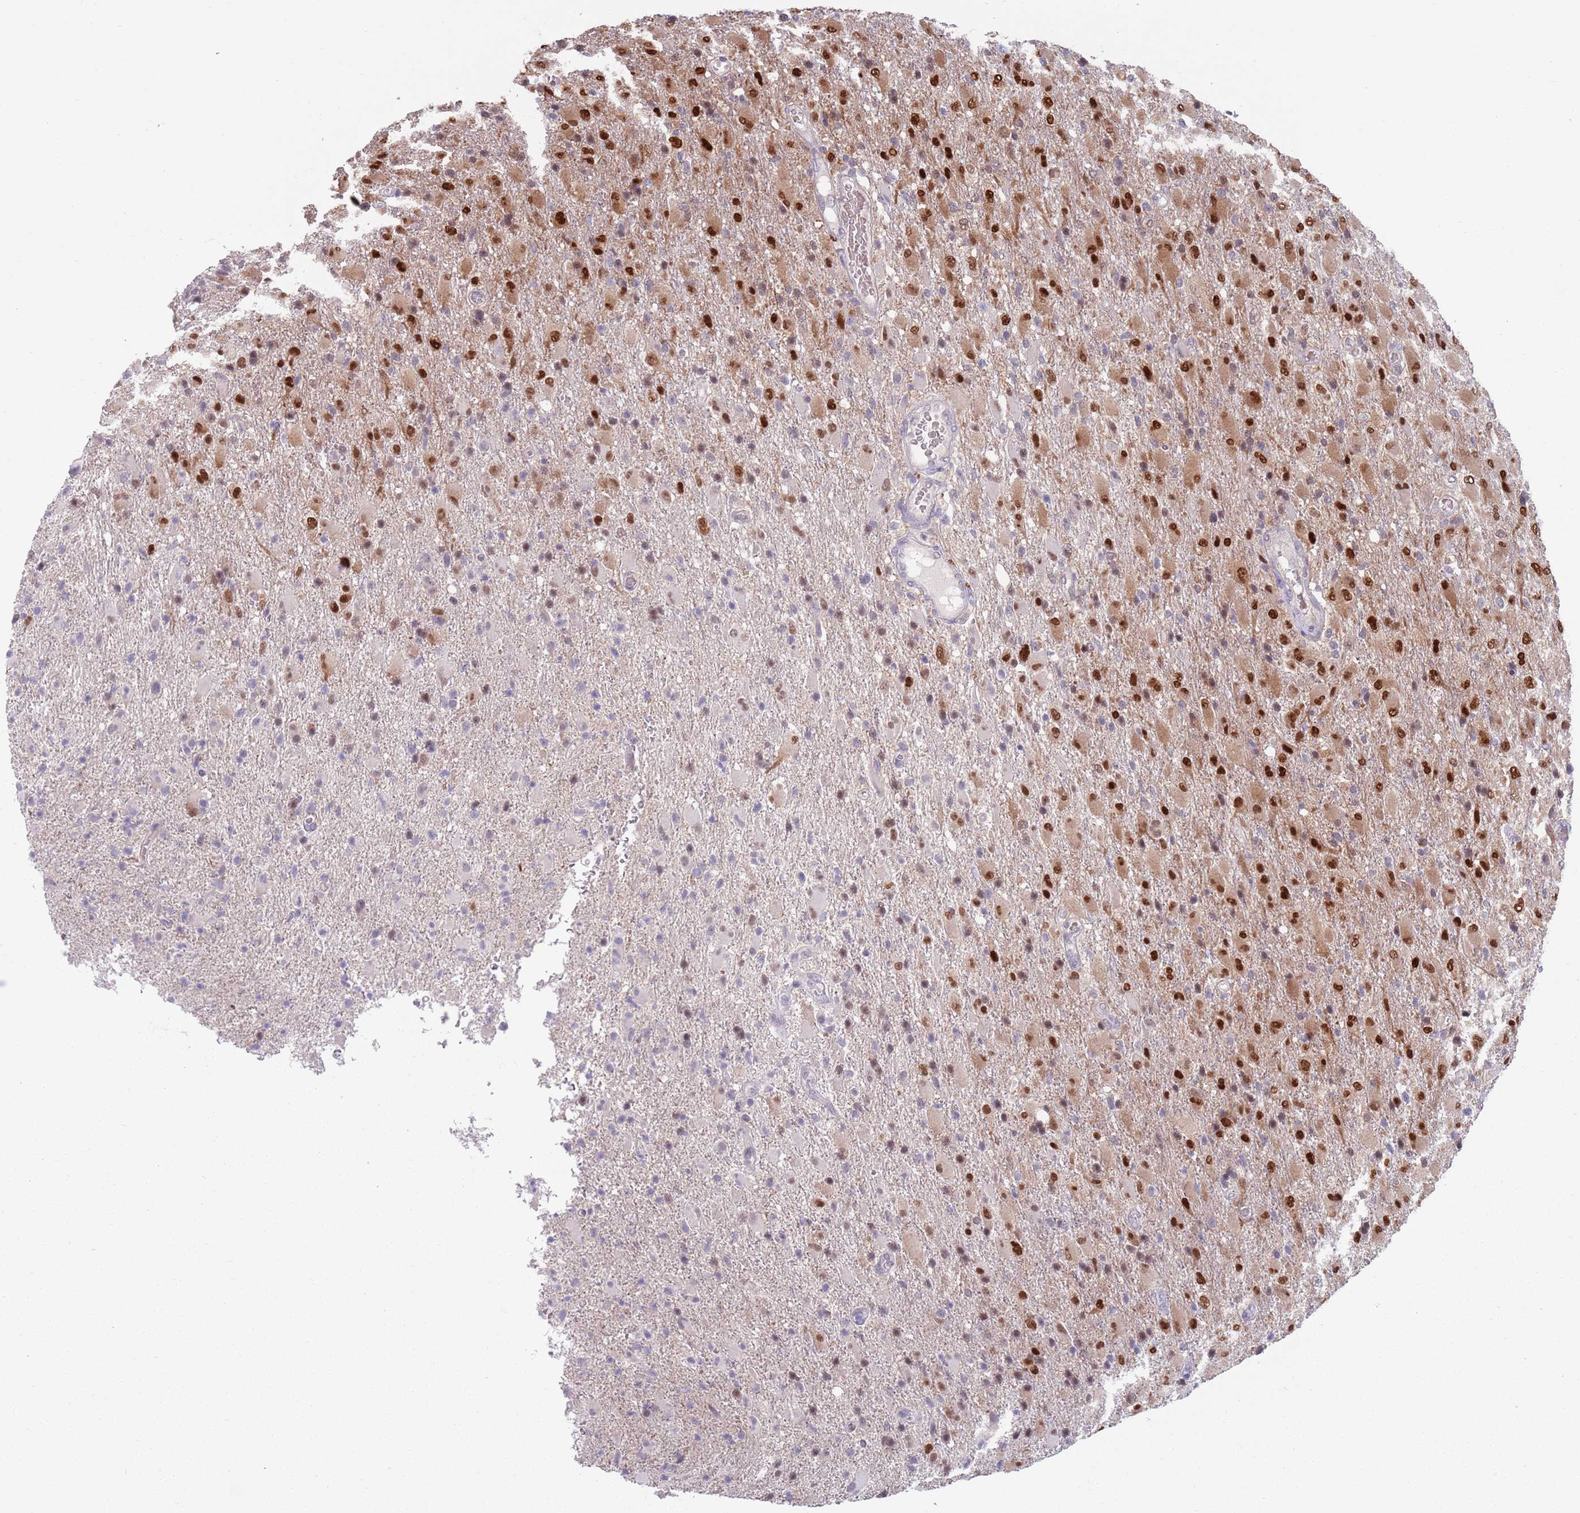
{"staining": {"intensity": "strong", "quantity": "25%-75%", "location": "nuclear"}, "tissue": "glioma", "cell_type": "Tumor cells", "image_type": "cancer", "snomed": [{"axis": "morphology", "description": "Glioma, malignant, Low grade"}, {"axis": "topography", "description": "Brain"}], "caption": "Low-grade glioma (malignant) tissue exhibits strong nuclear positivity in about 25%-75% of tumor cells, visualized by immunohistochemistry.", "gene": "CLNS1A", "patient": {"sex": "male", "age": 65}}